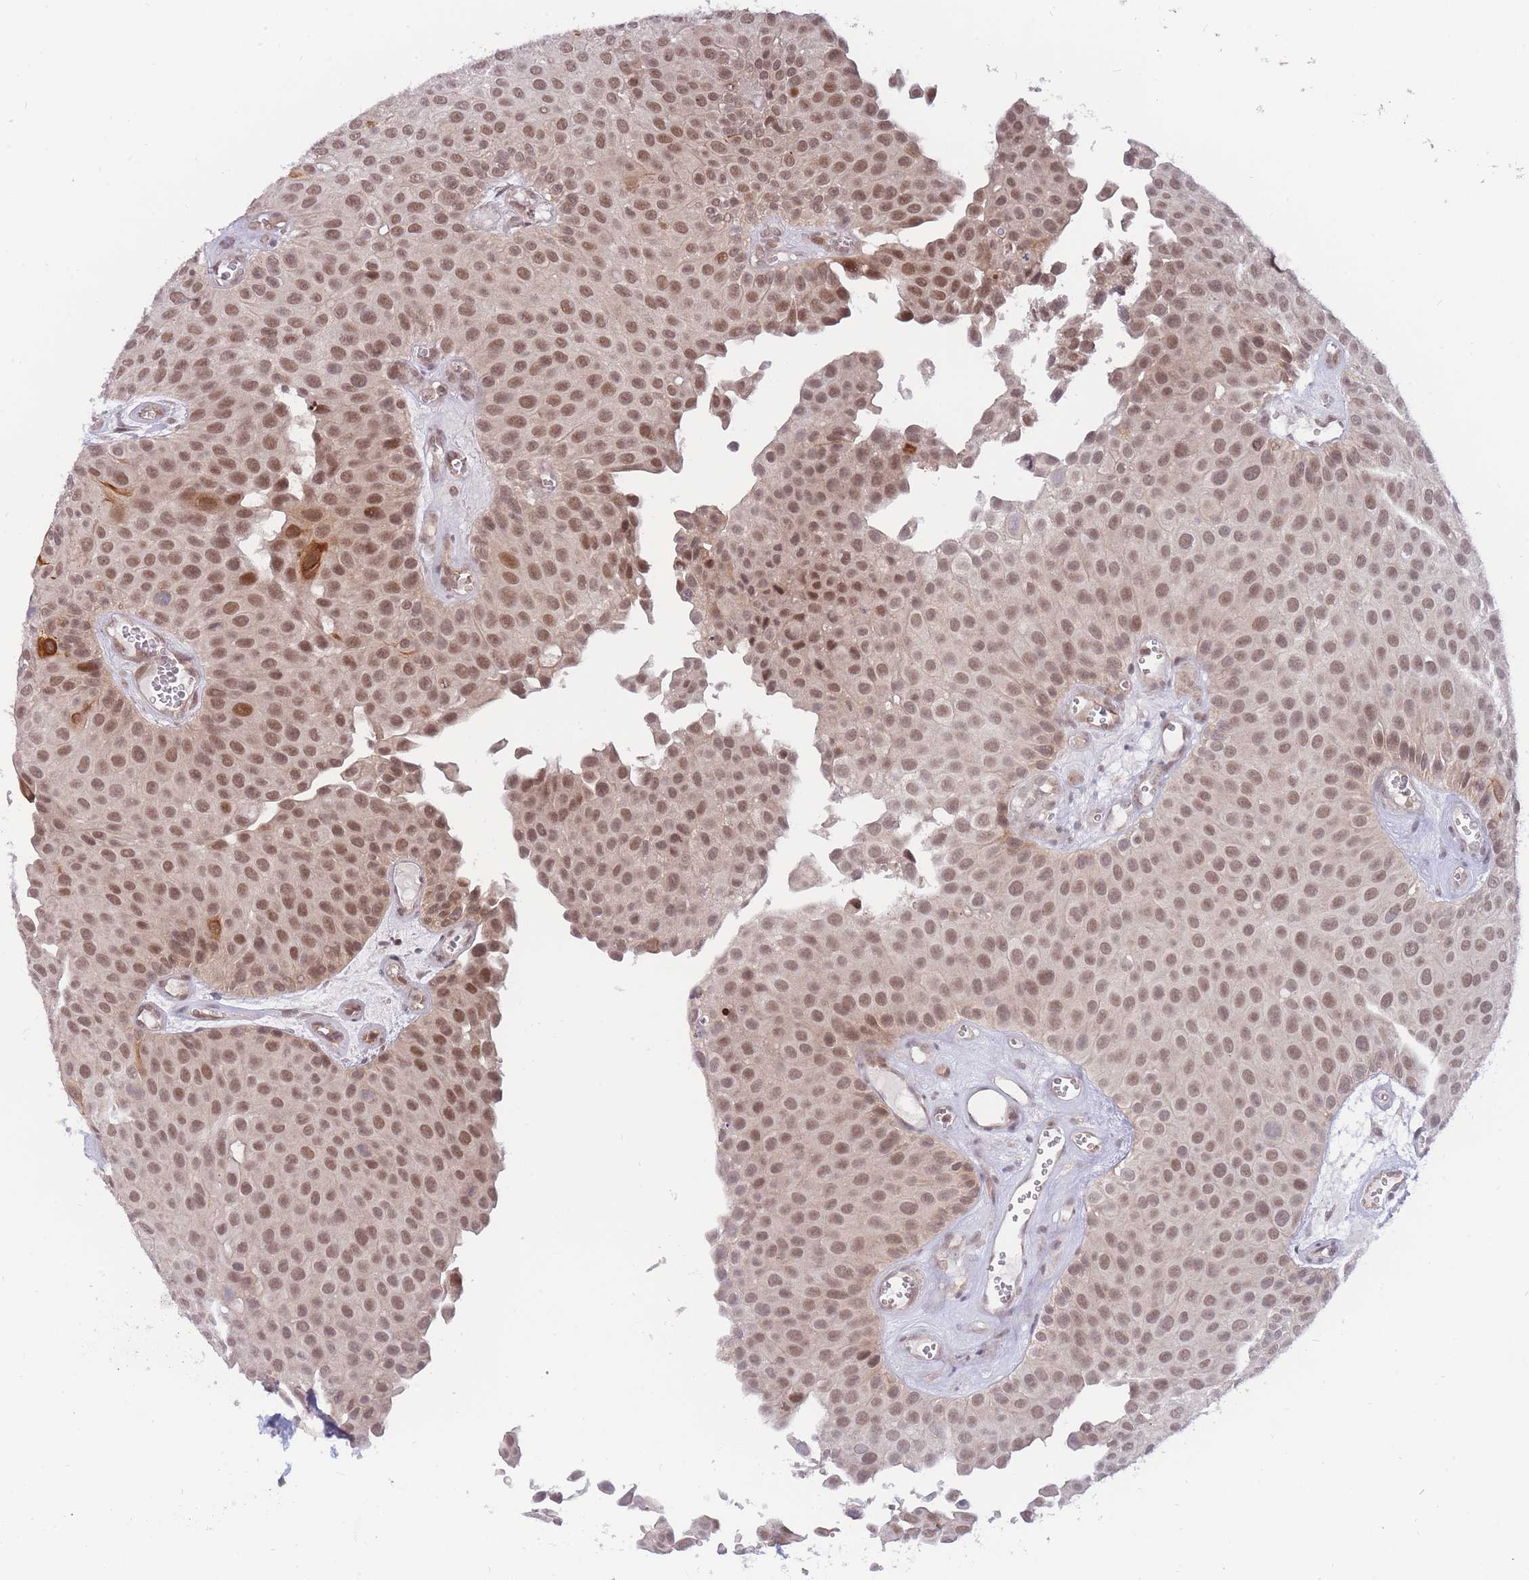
{"staining": {"intensity": "moderate", "quantity": ">75%", "location": "cytoplasmic/membranous,nuclear"}, "tissue": "urothelial cancer", "cell_type": "Tumor cells", "image_type": "cancer", "snomed": [{"axis": "morphology", "description": "Urothelial carcinoma, Low grade"}, {"axis": "topography", "description": "Urinary bladder"}], "caption": "High-magnification brightfield microscopy of urothelial cancer stained with DAB (3,3'-diaminobenzidine) (brown) and counterstained with hematoxylin (blue). tumor cells exhibit moderate cytoplasmic/membranous and nuclear staining is present in approximately>75% of cells.", "gene": "BOD1L1", "patient": {"sex": "male", "age": 88}}